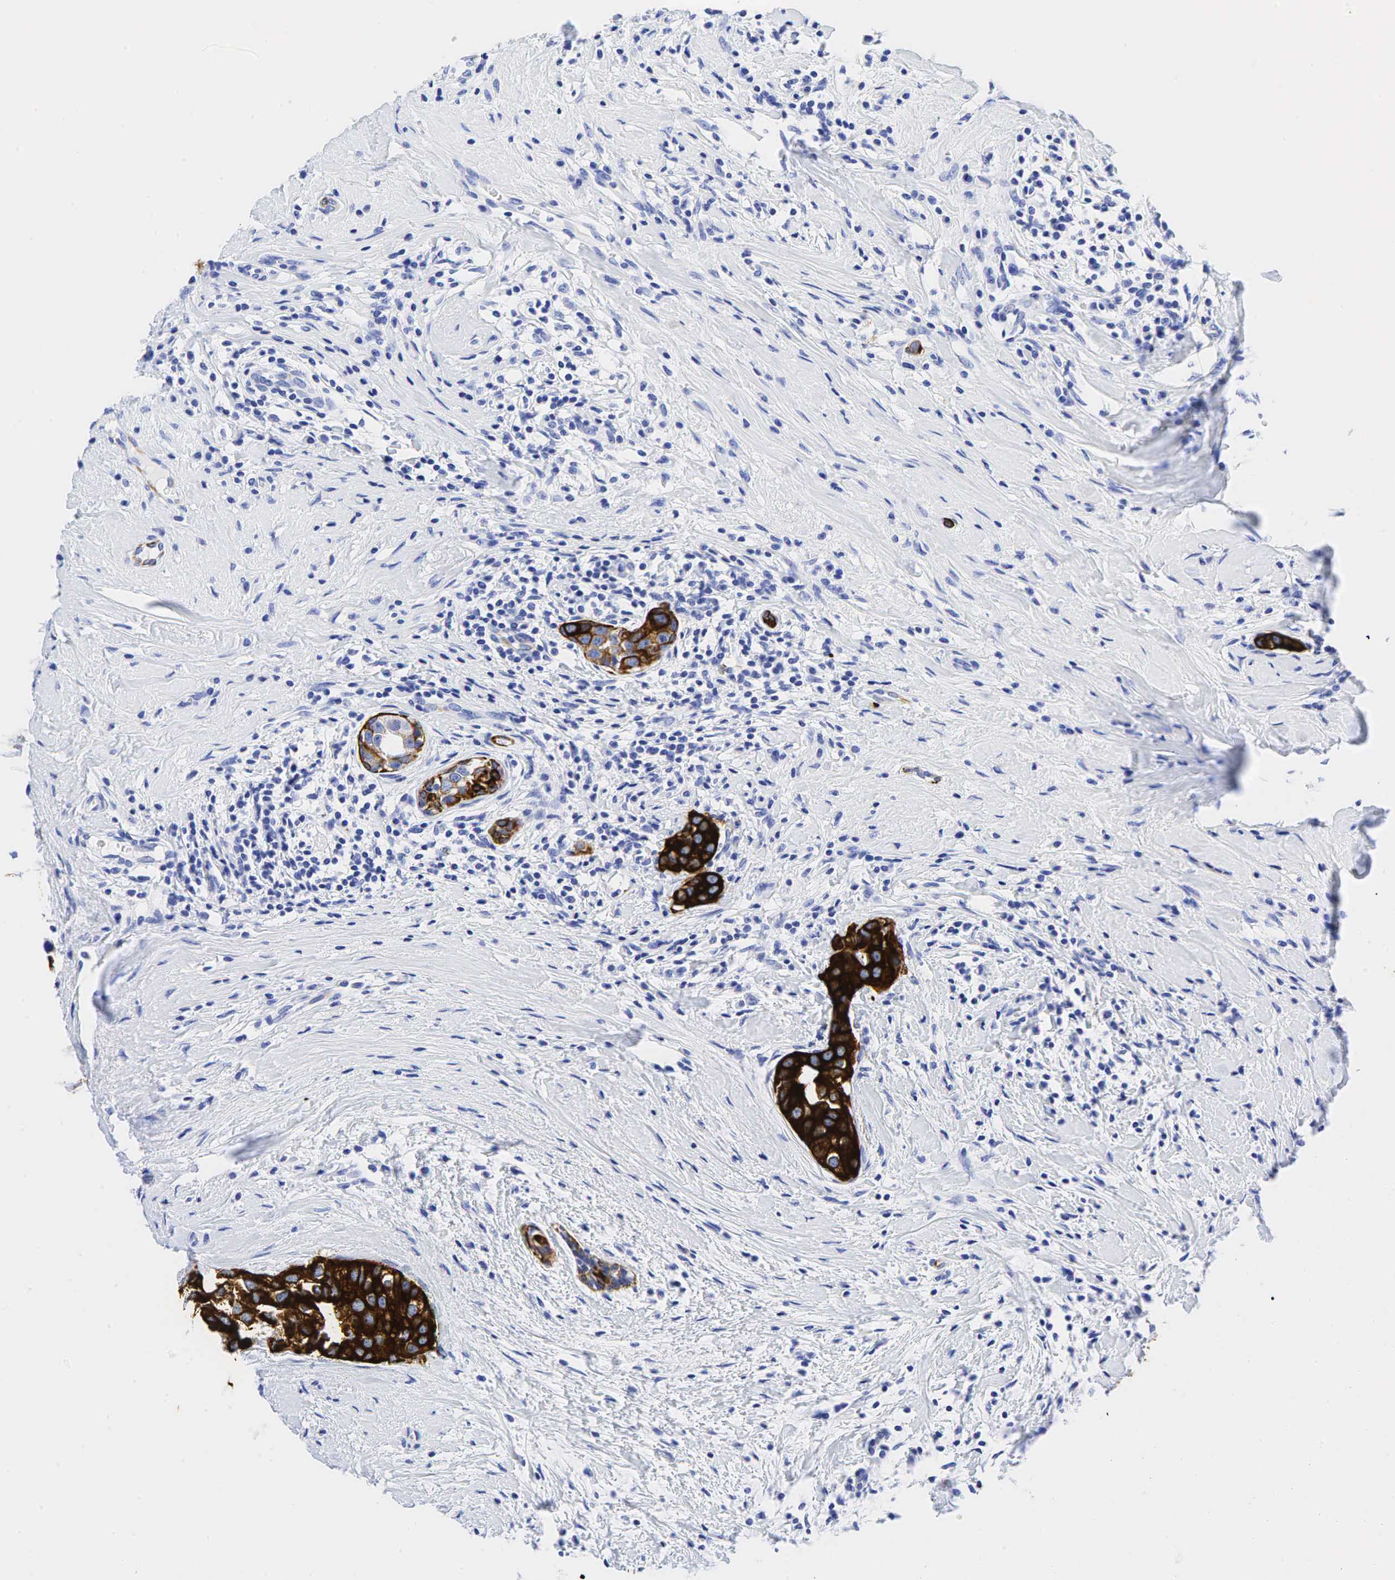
{"staining": {"intensity": "strong", "quantity": "25%-75%", "location": "cytoplasmic/membranous"}, "tissue": "breast cancer", "cell_type": "Tumor cells", "image_type": "cancer", "snomed": [{"axis": "morphology", "description": "Duct carcinoma"}, {"axis": "topography", "description": "Breast"}], "caption": "There is high levels of strong cytoplasmic/membranous staining in tumor cells of breast invasive ductal carcinoma, as demonstrated by immunohistochemical staining (brown color).", "gene": "KRT7", "patient": {"sex": "female", "age": 55}}